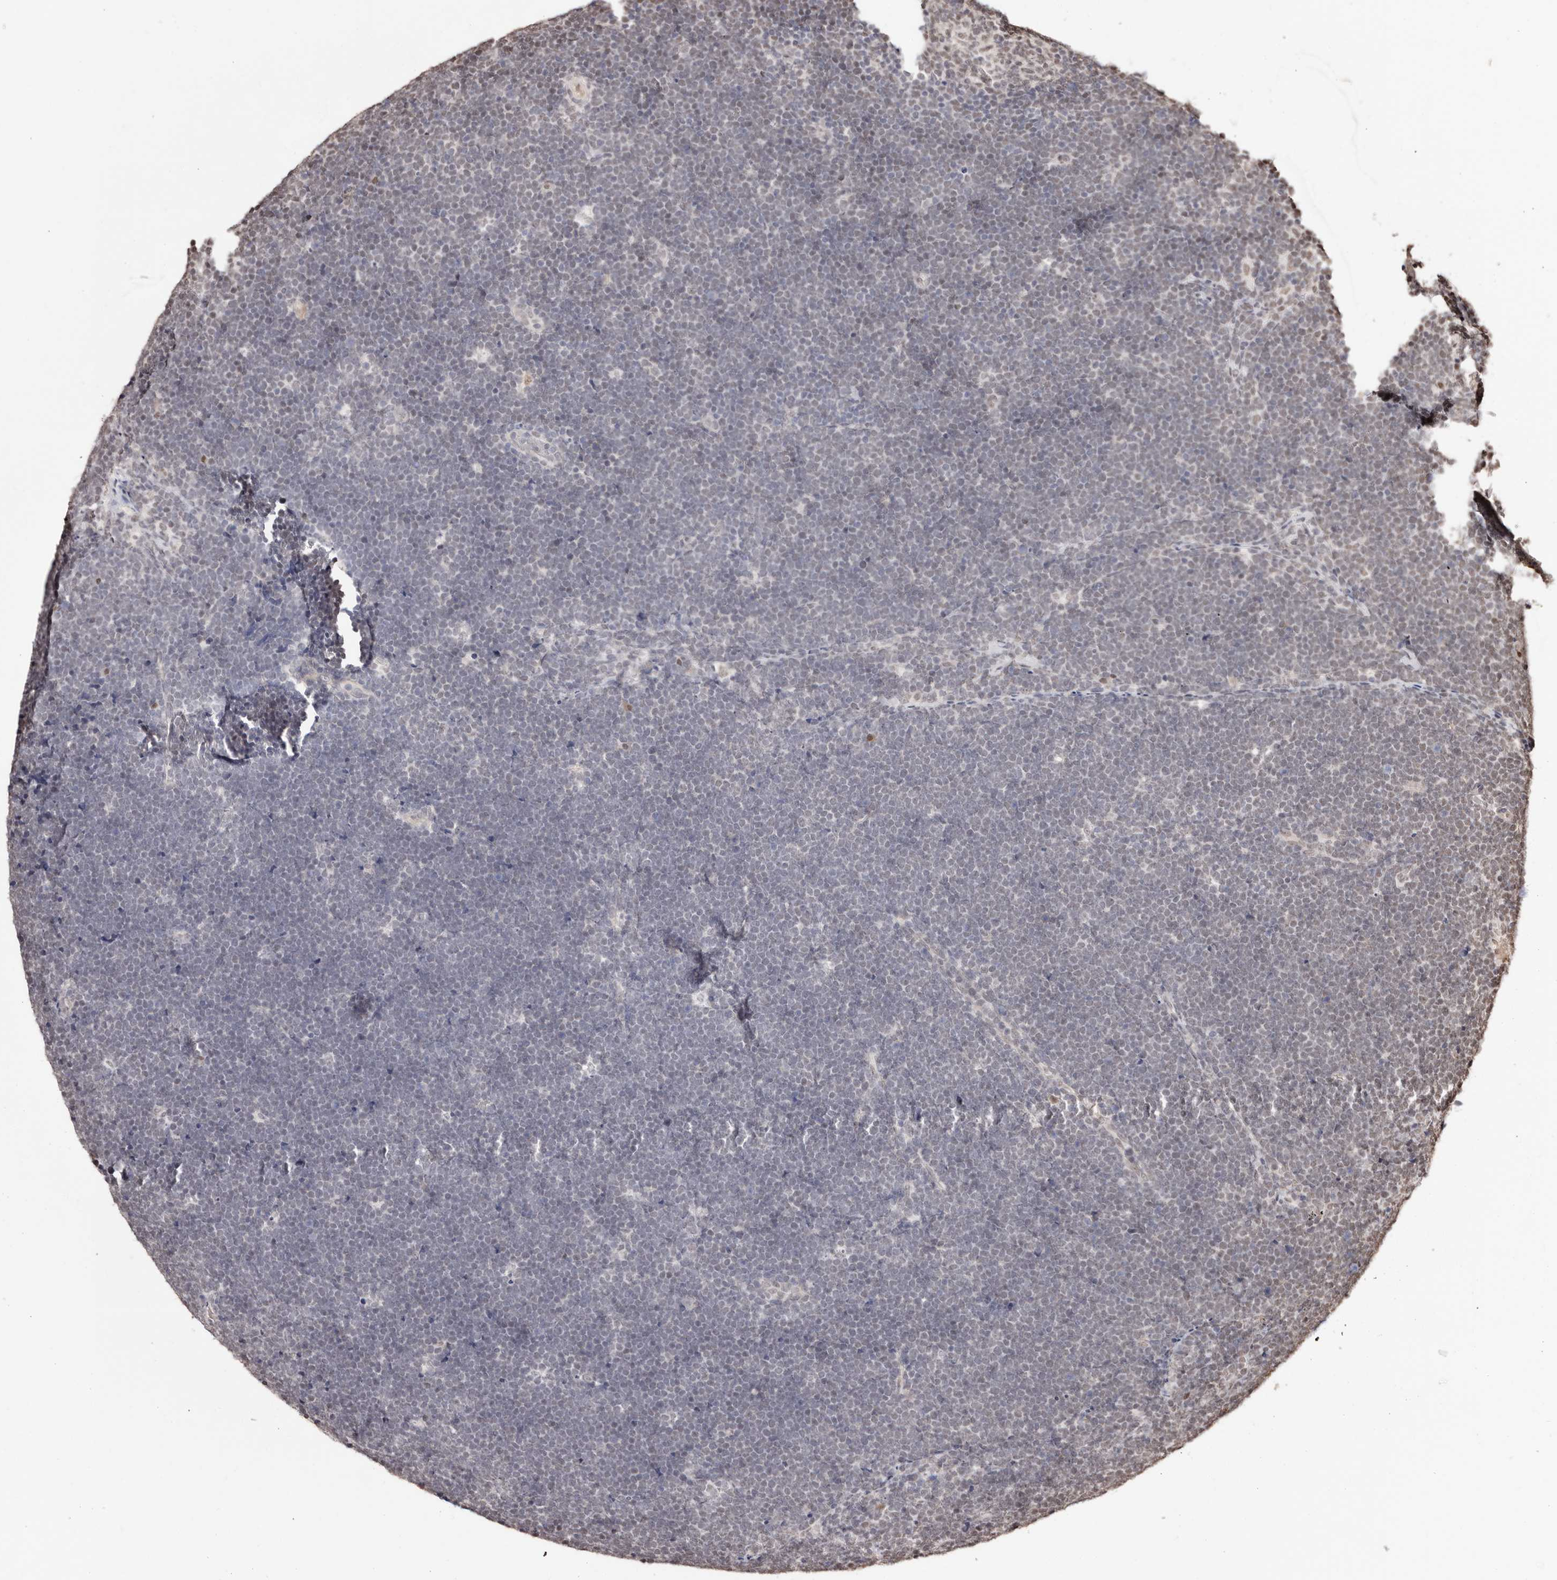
{"staining": {"intensity": "negative", "quantity": "none", "location": "none"}, "tissue": "lymphoma", "cell_type": "Tumor cells", "image_type": "cancer", "snomed": [{"axis": "morphology", "description": "Malignant lymphoma, non-Hodgkin's type, High grade"}, {"axis": "topography", "description": "Lymph node"}], "caption": "This is a micrograph of immunohistochemistry (IHC) staining of malignant lymphoma, non-Hodgkin's type (high-grade), which shows no staining in tumor cells. Nuclei are stained in blue.", "gene": "BICRAL", "patient": {"sex": "male", "age": 13}}